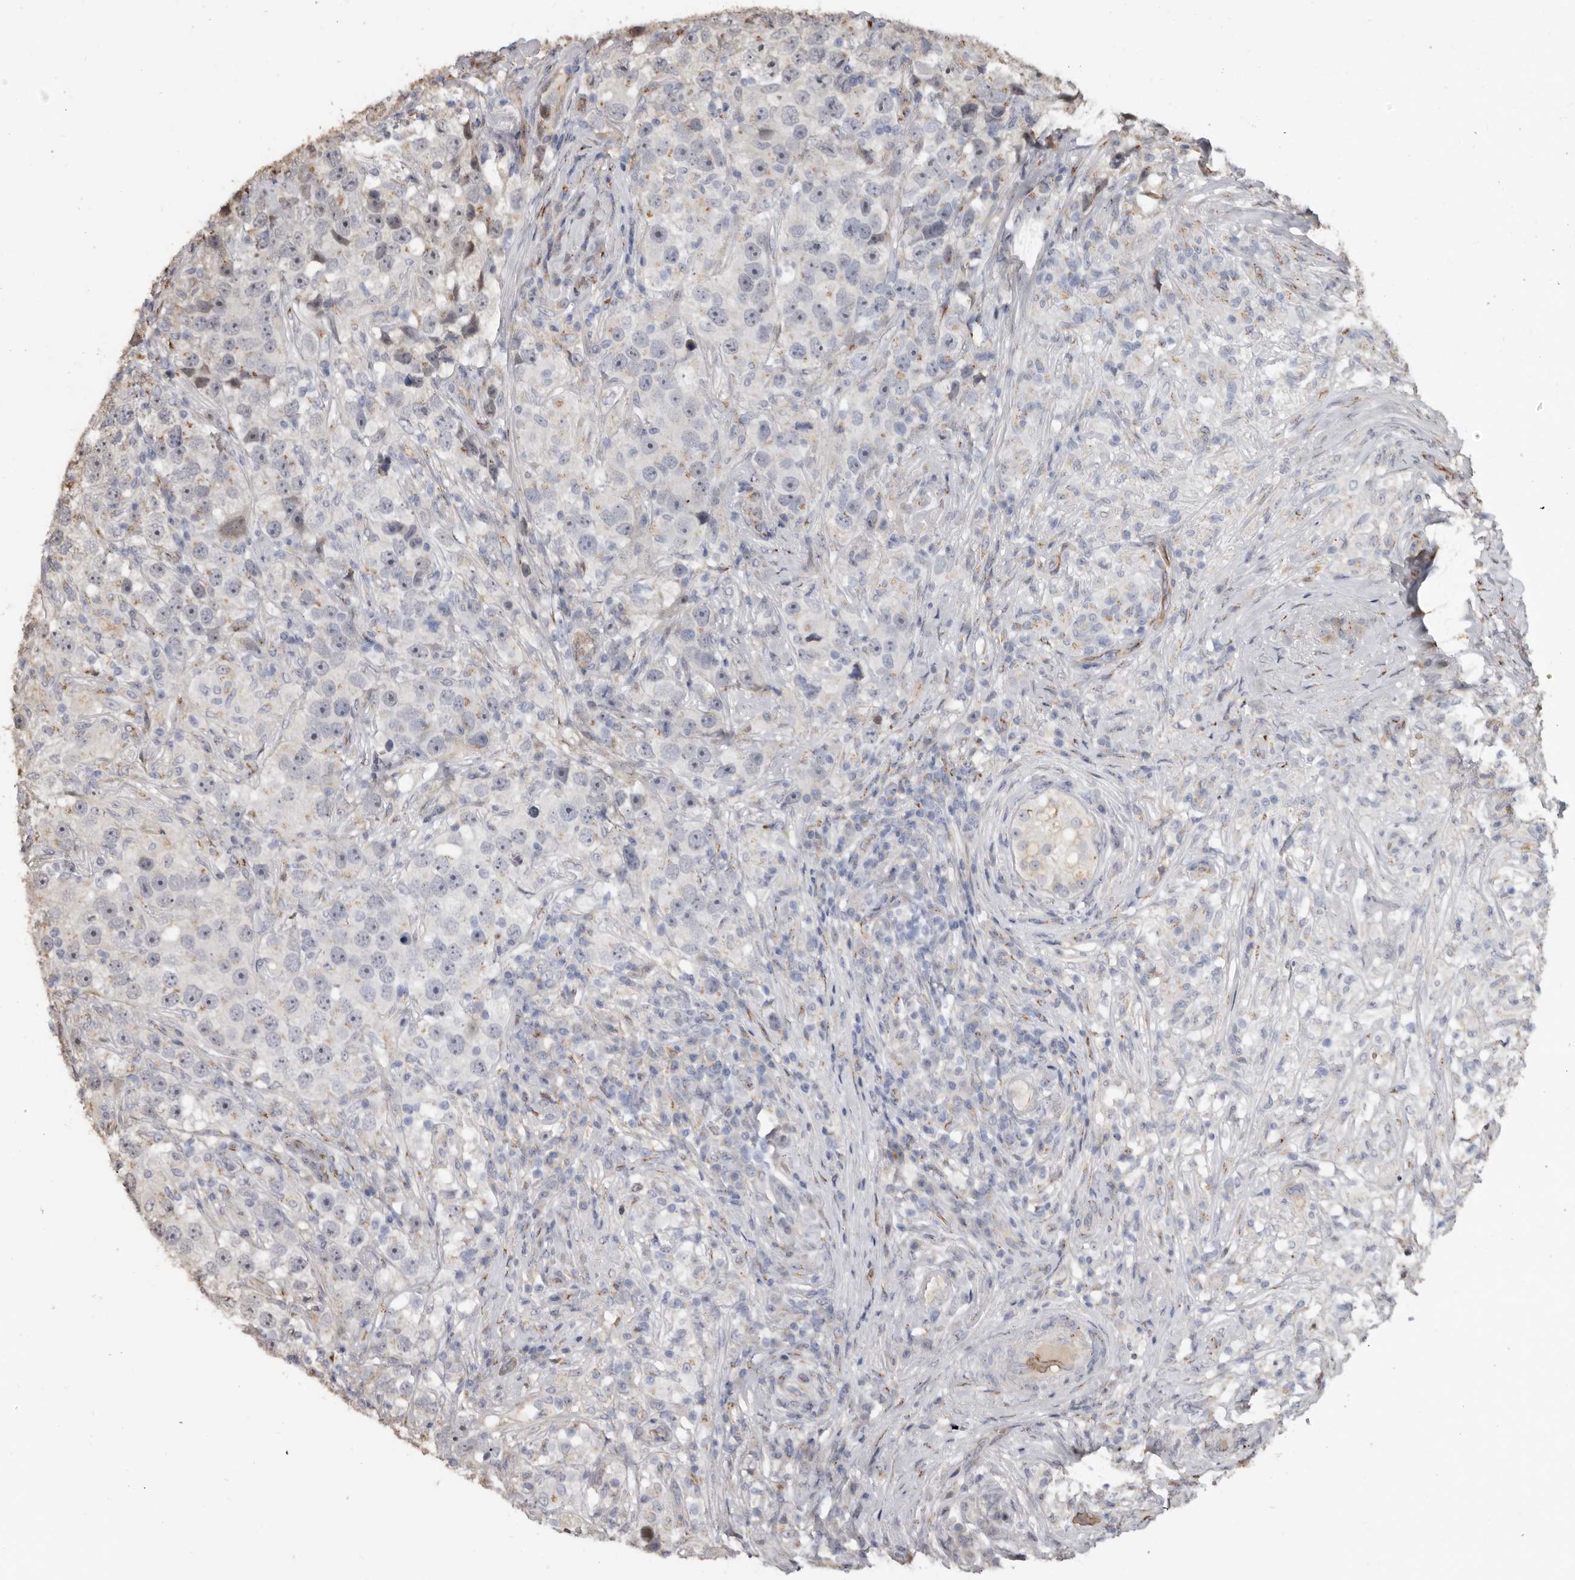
{"staining": {"intensity": "negative", "quantity": "none", "location": "none"}, "tissue": "testis cancer", "cell_type": "Tumor cells", "image_type": "cancer", "snomed": [{"axis": "morphology", "description": "Seminoma, NOS"}, {"axis": "topography", "description": "Testis"}], "caption": "Immunohistochemical staining of human testis cancer (seminoma) exhibits no significant staining in tumor cells.", "gene": "ENTREP1", "patient": {"sex": "male", "age": 49}}